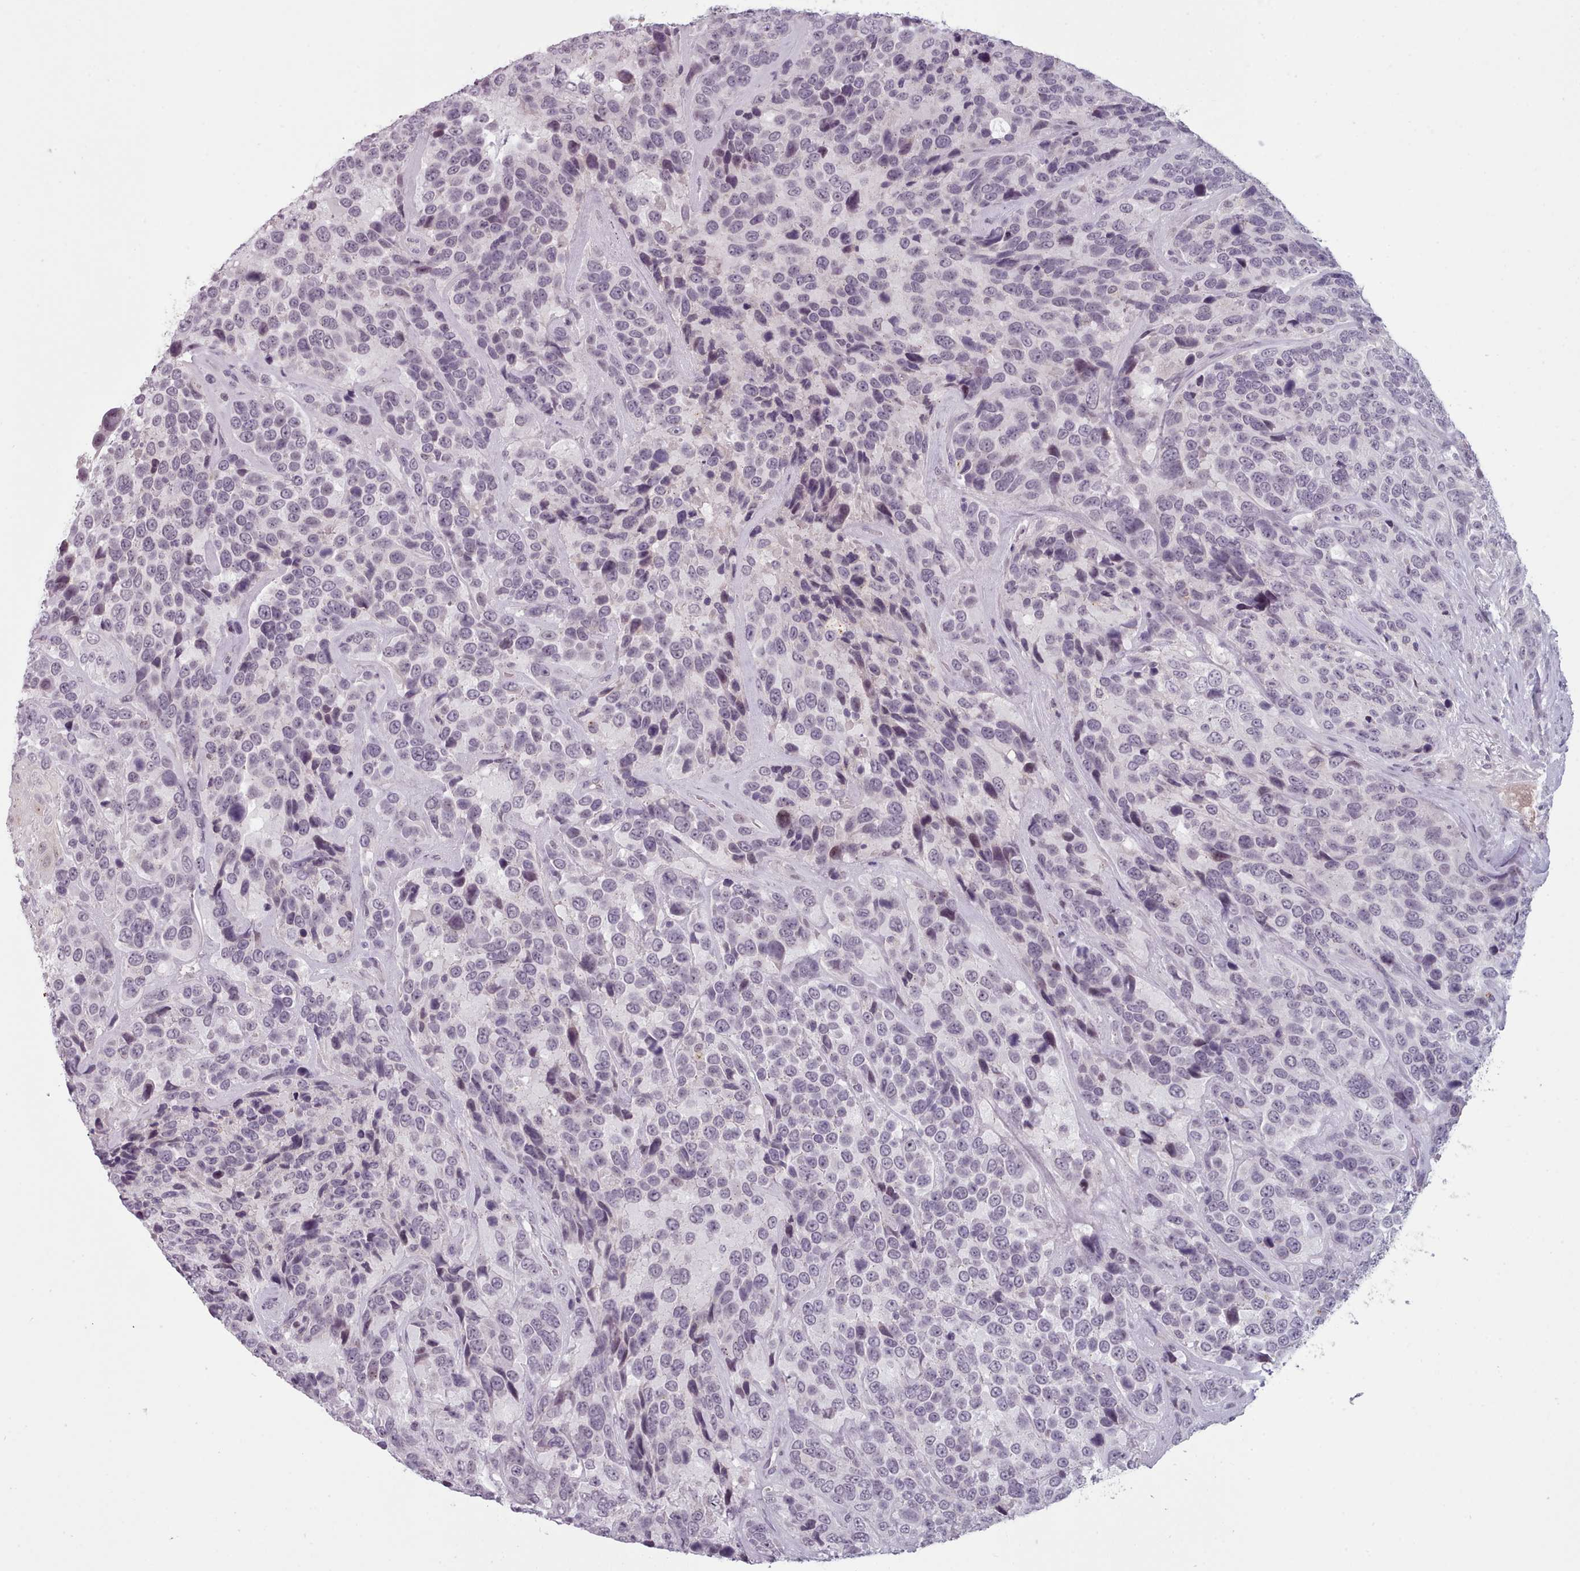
{"staining": {"intensity": "negative", "quantity": "none", "location": "none"}, "tissue": "urothelial cancer", "cell_type": "Tumor cells", "image_type": "cancer", "snomed": [{"axis": "morphology", "description": "Urothelial carcinoma, High grade"}, {"axis": "topography", "description": "Urinary bladder"}], "caption": "DAB (3,3'-diaminobenzidine) immunohistochemical staining of human urothelial carcinoma (high-grade) demonstrates no significant expression in tumor cells. The staining was performed using DAB to visualize the protein expression in brown, while the nuclei were stained in blue with hematoxylin (Magnification: 20x).", "gene": "PBX4", "patient": {"sex": "female", "age": 70}}